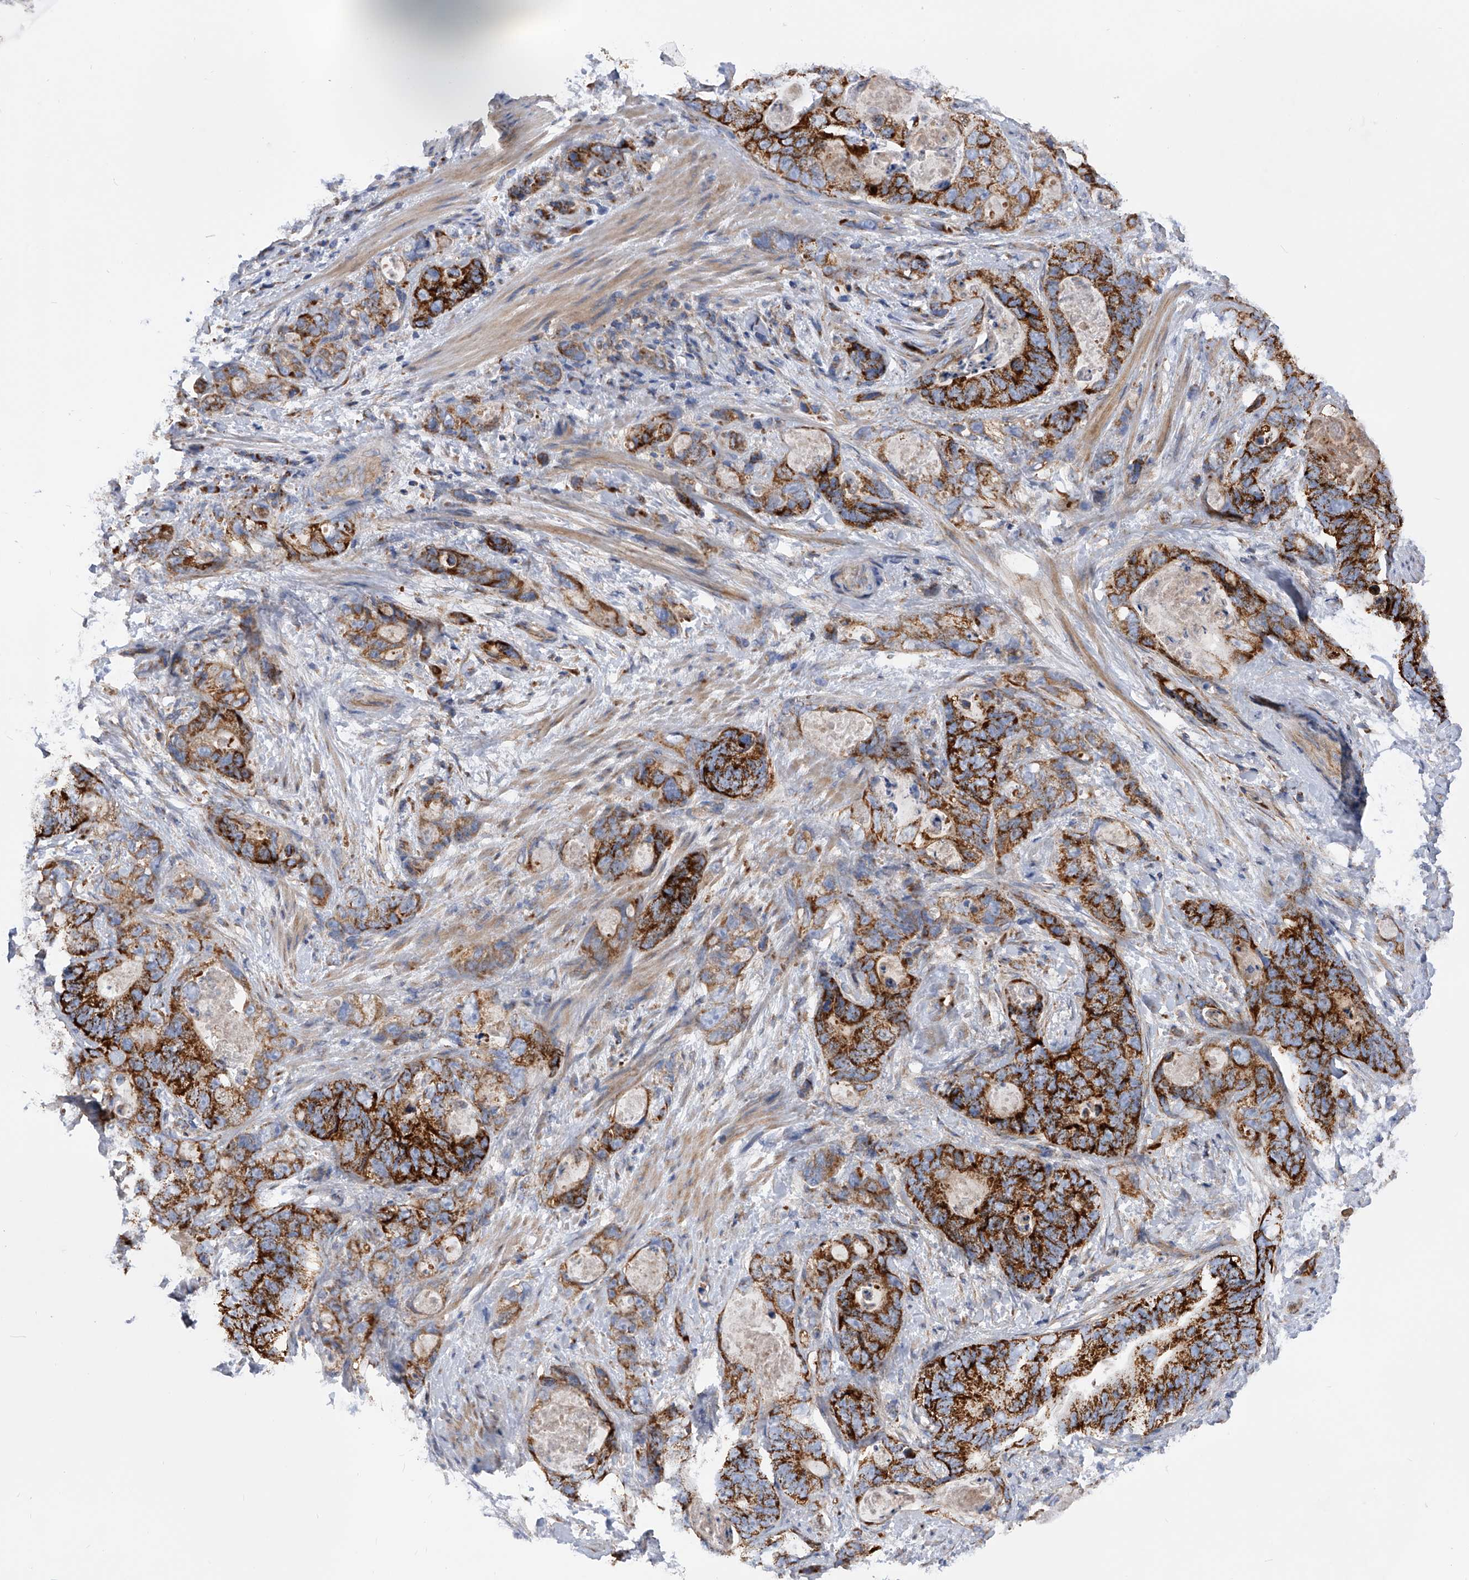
{"staining": {"intensity": "strong", "quantity": ">75%", "location": "cytoplasmic/membranous"}, "tissue": "stomach cancer", "cell_type": "Tumor cells", "image_type": "cancer", "snomed": [{"axis": "morphology", "description": "Normal tissue, NOS"}, {"axis": "morphology", "description": "Adenocarcinoma, NOS"}, {"axis": "topography", "description": "Stomach"}], "caption": "Strong cytoplasmic/membranous staining for a protein is seen in about >75% of tumor cells of stomach cancer (adenocarcinoma) using immunohistochemistry (IHC).", "gene": "PDSS2", "patient": {"sex": "female", "age": 89}}